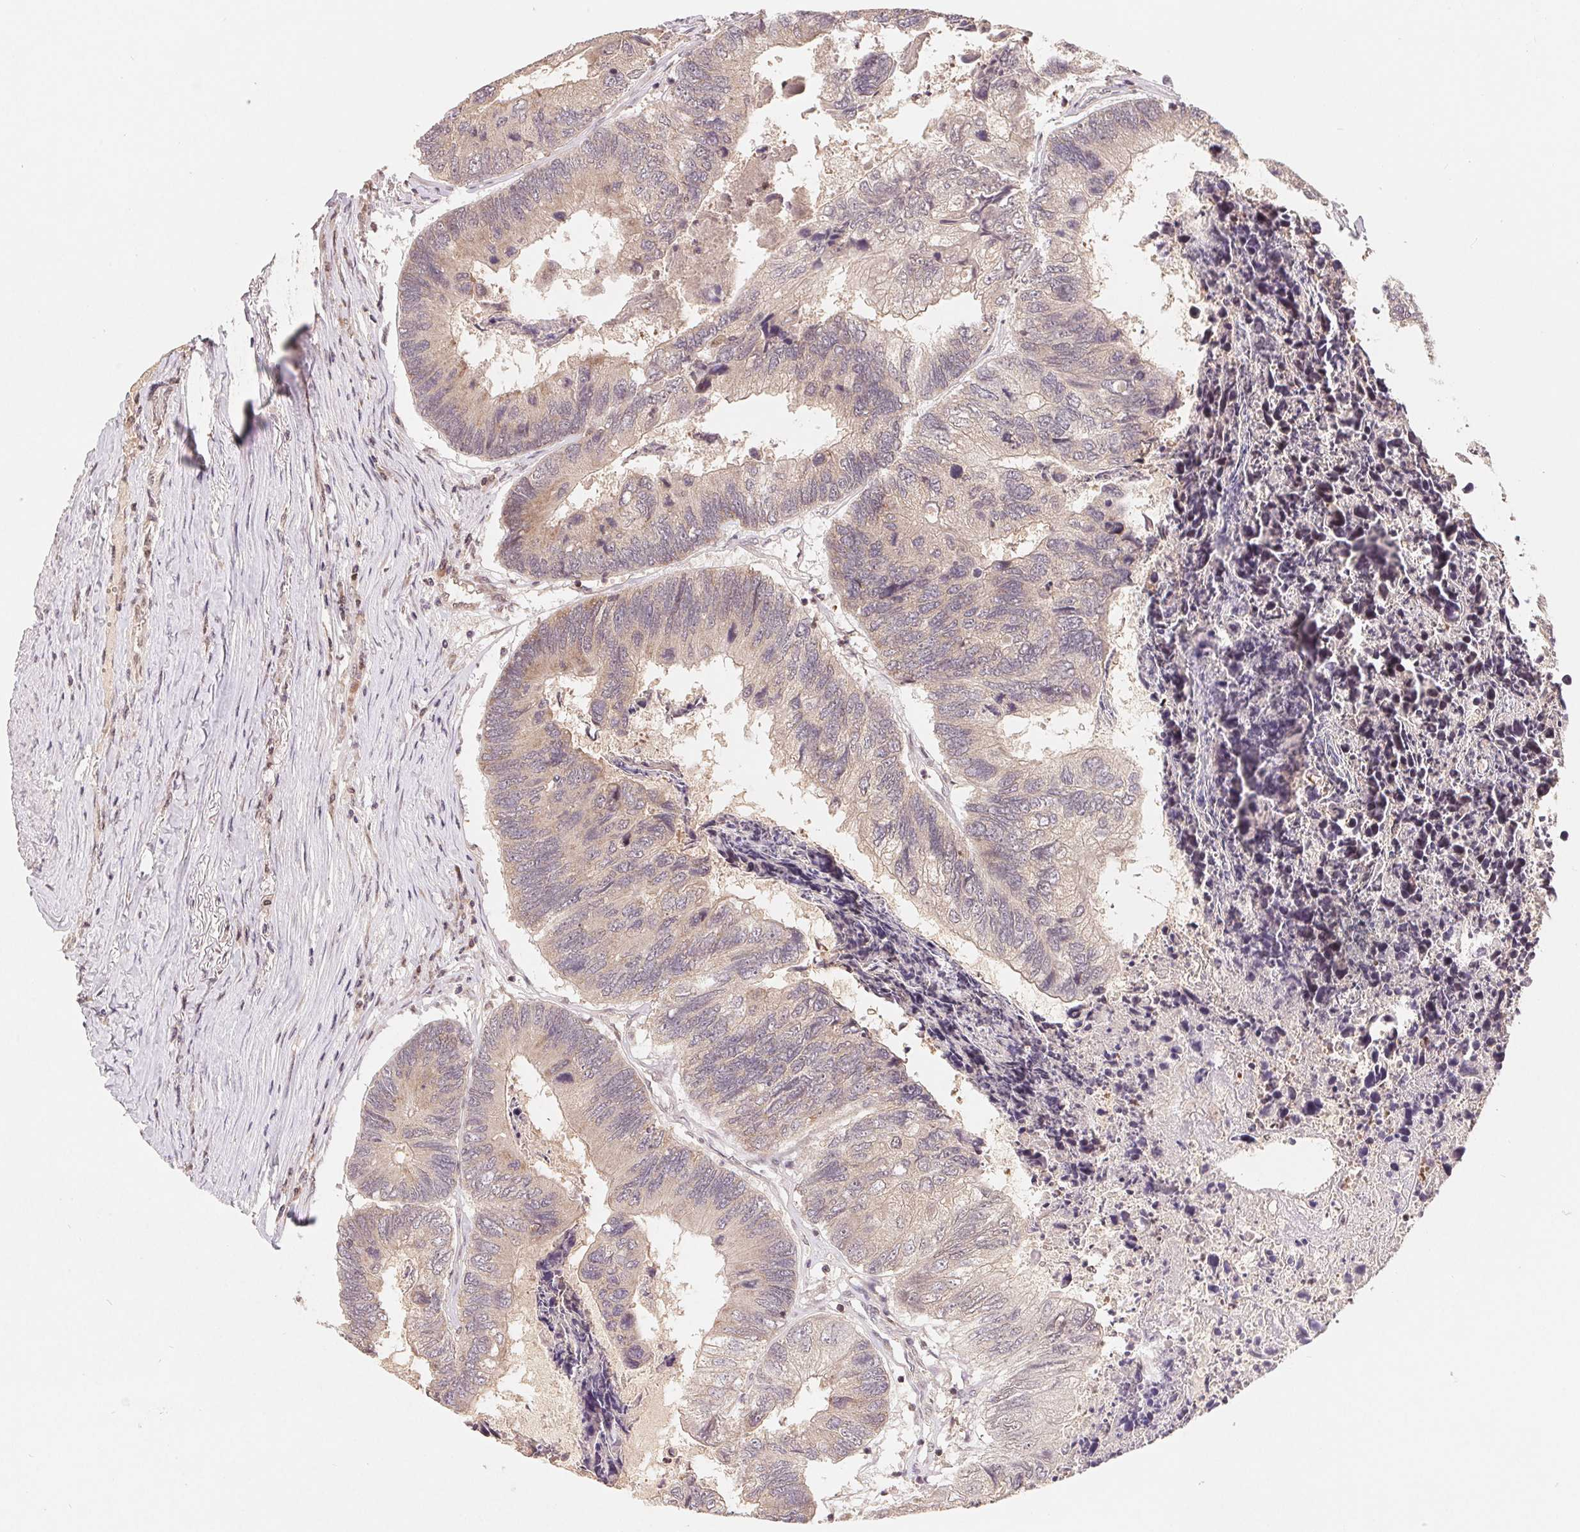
{"staining": {"intensity": "moderate", "quantity": "<25%", "location": "cytoplasmic/membranous"}, "tissue": "colorectal cancer", "cell_type": "Tumor cells", "image_type": "cancer", "snomed": [{"axis": "morphology", "description": "Adenocarcinoma, NOS"}, {"axis": "topography", "description": "Colon"}], "caption": "Colorectal adenocarcinoma stained for a protein (brown) exhibits moderate cytoplasmic/membranous positive staining in about <25% of tumor cells.", "gene": "HMGN3", "patient": {"sex": "female", "age": 67}}